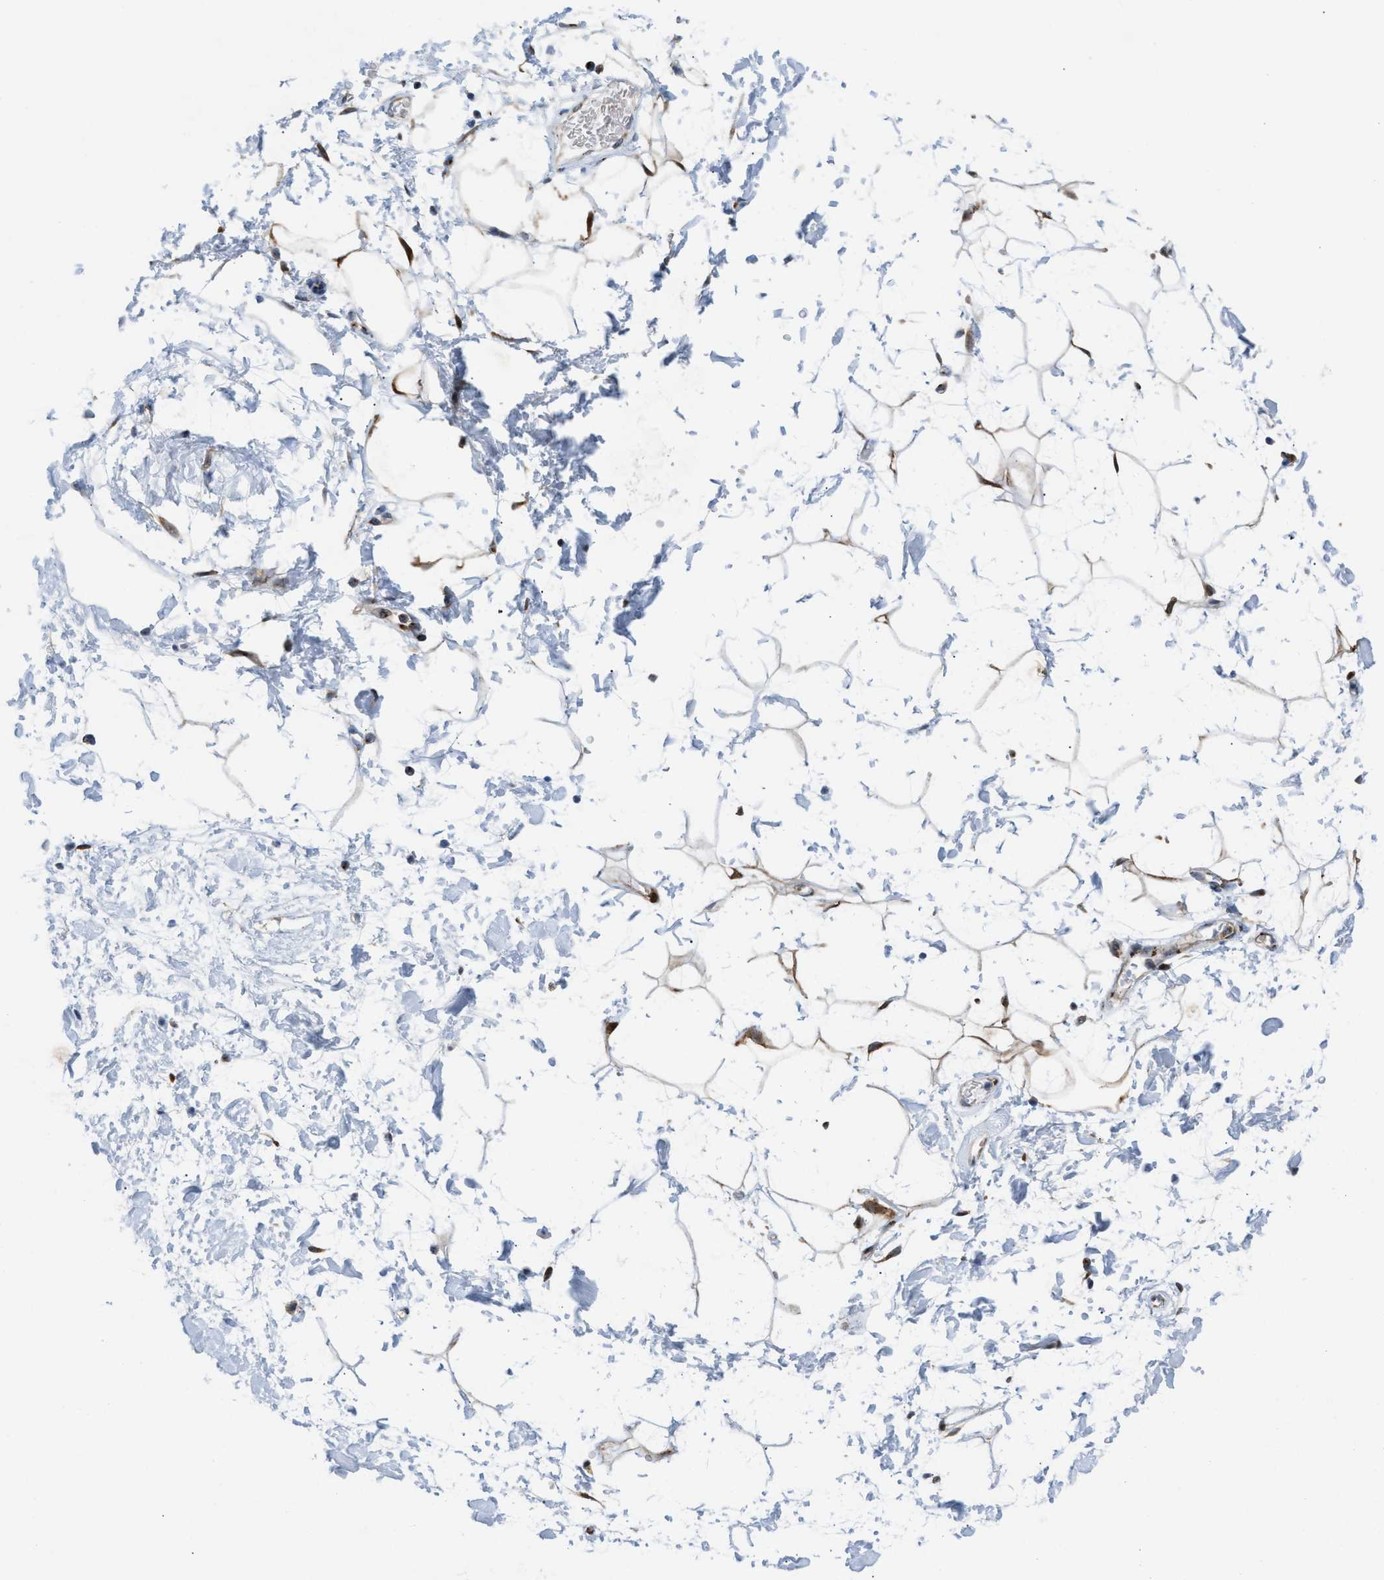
{"staining": {"intensity": "moderate", "quantity": ">75%", "location": "cytoplasmic/membranous"}, "tissue": "adipose tissue", "cell_type": "Adipocytes", "image_type": "normal", "snomed": [{"axis": "morphology", "description": "Normal tissue, NOS"}, {"axis": "topography", "description": "Soft tissue"}], "caption": "Immunohistochemistry photomicrograph of normal adipose tissue stained for a protein (brown), which displays medium levels of moderate cytoplasmic/membranous positivity in approximately >75% of adipocytes.", "gene": "SLC38A10", "patient": {"sex": "male", "age": 72}}